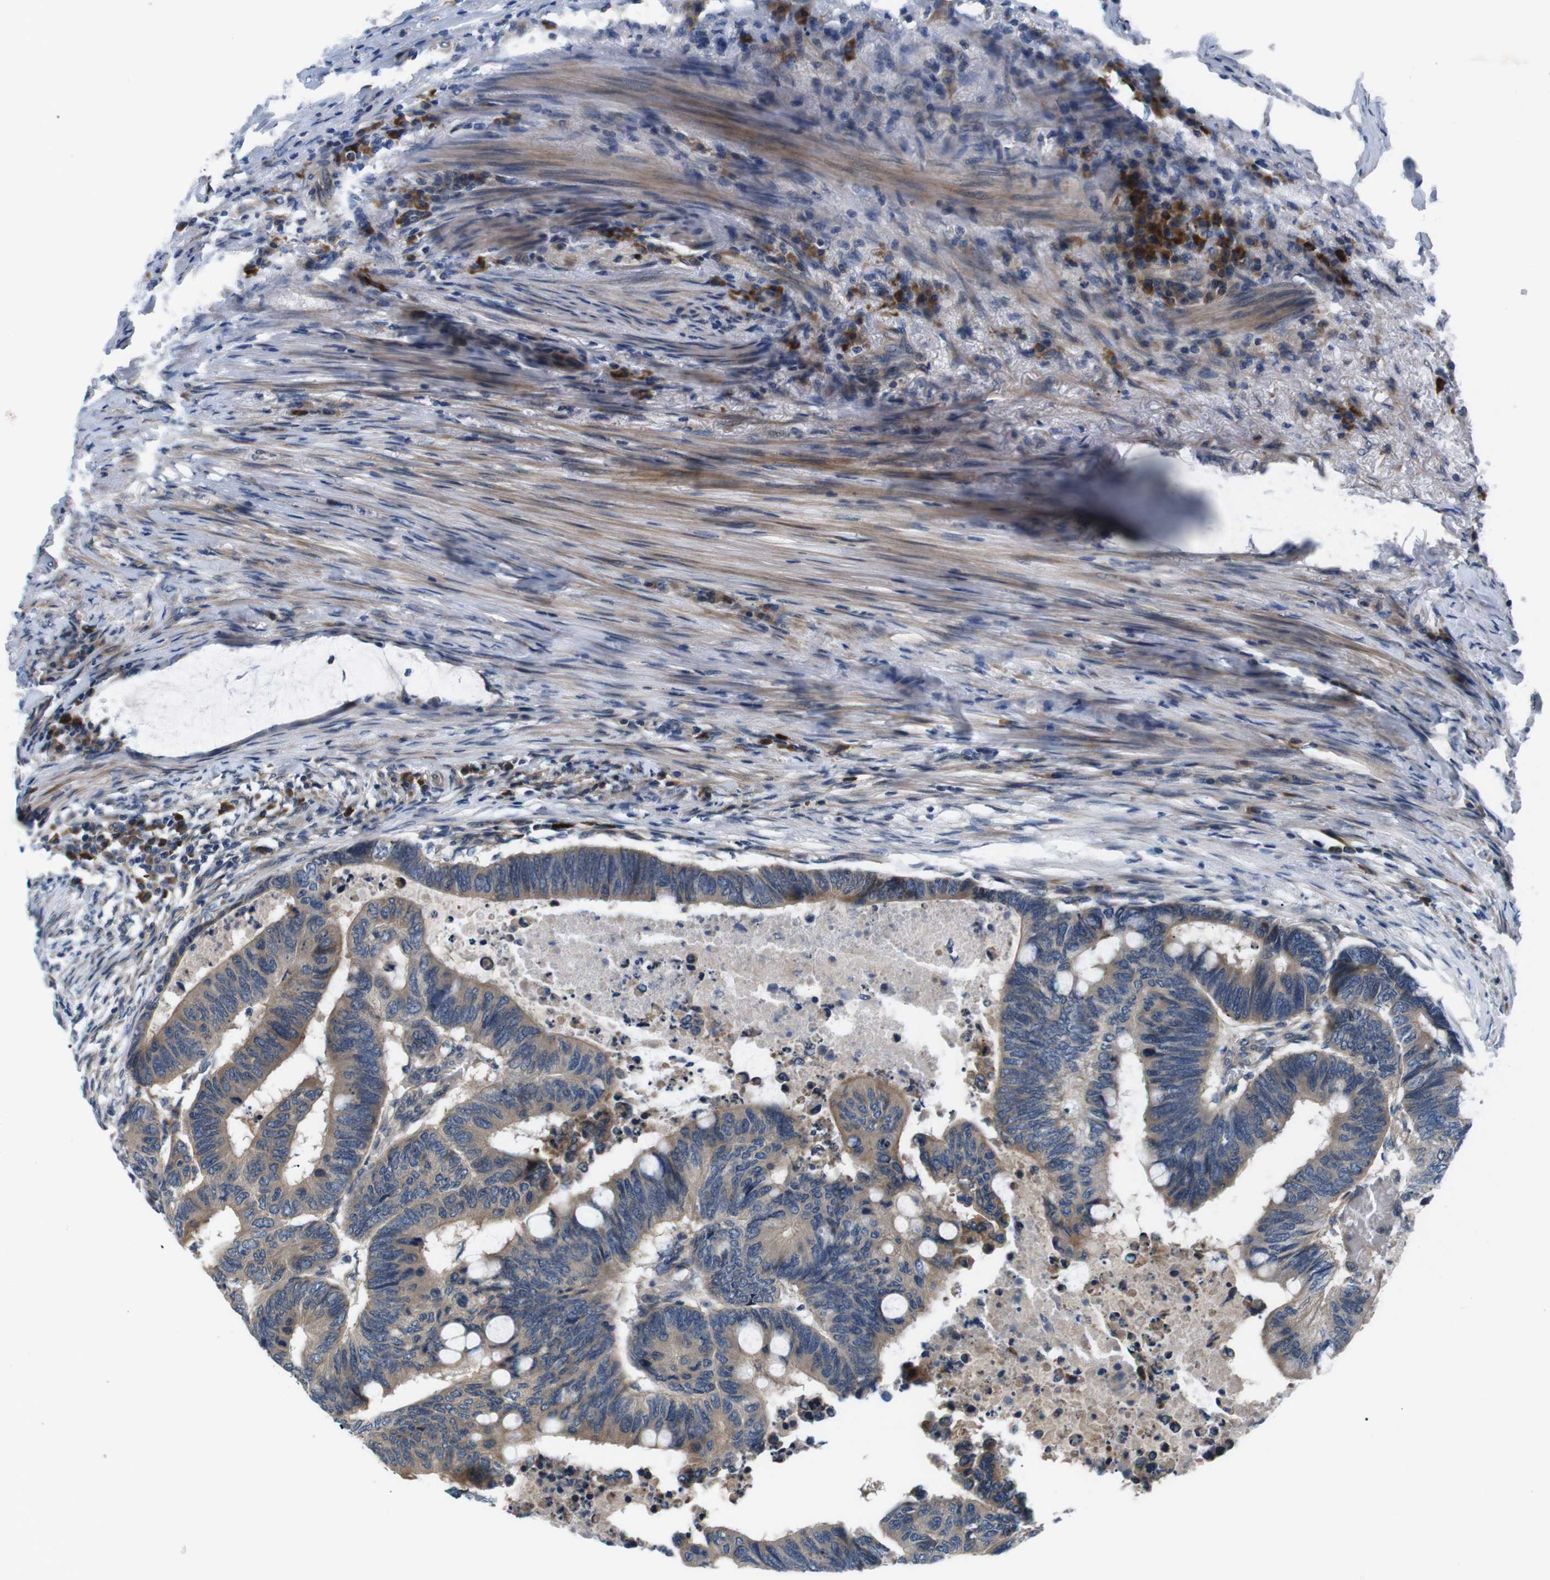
{"staining": {"intensity": "moderate", "quantity": ">75%", "location": "cytoplasmic/membranous"}, "tissue": "colorectal cancer", "cell_type": "Tumor cells", "image_type": "cancer", "snomed": [{"axis": "morphology", "description": "Normal tissue, NOS"}, {"axis": "morphology", "description": "Adenocarcinoma, NOS"}, {"axis": "topography", "description": "Rectum"}, {"axis": "topography", "description": "Peripheral nerve tissue"}], "caption": "Protein staining of colorectal adenocarcinoma tissue exhibits moderate cytoplasmic/membranous staining in about >75% of tumor cells.", "gene": "JAK1", "patient": {"sex": "male", "age": 92}}